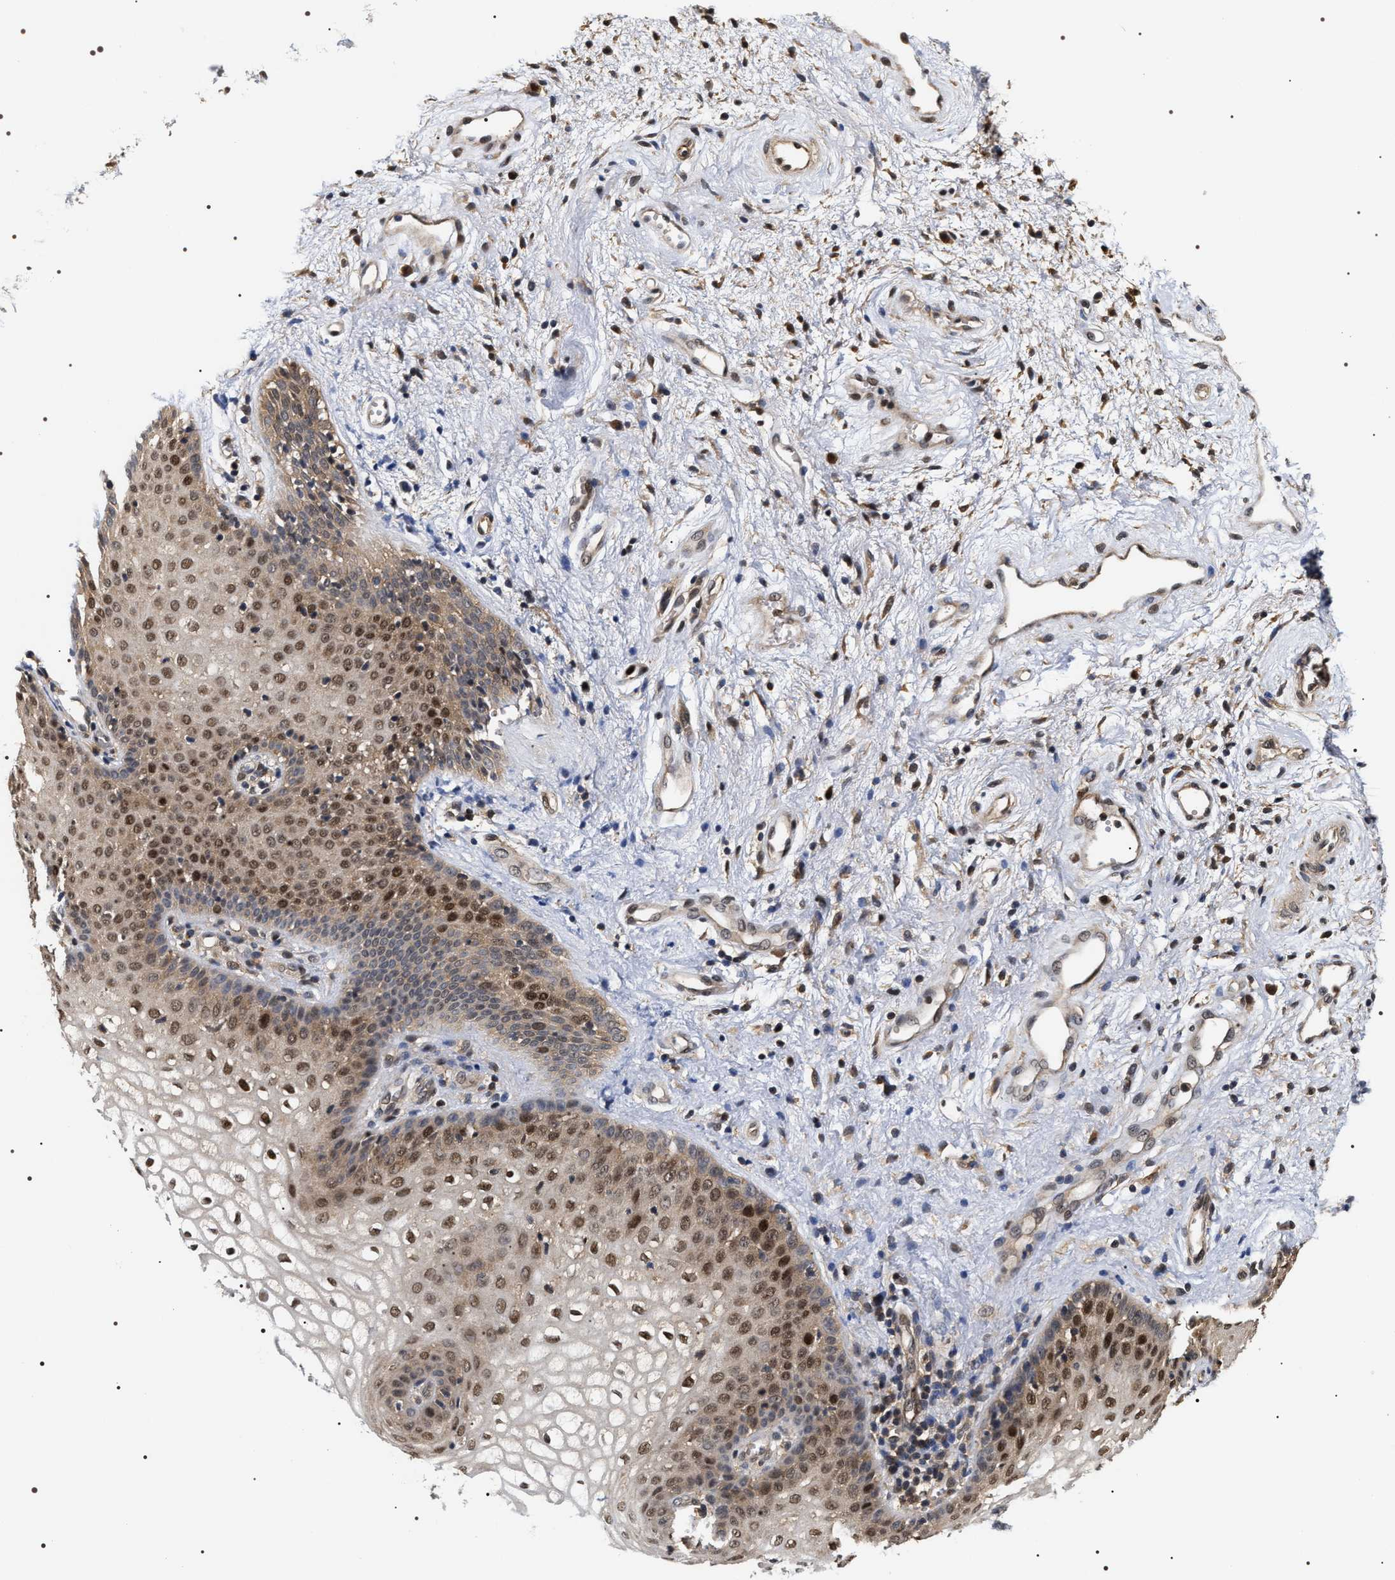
{"staining": {"intensity": "strong", "quantity": ">75%", "location": "cytoplasmic/membranous,nuclear"}, "tissue": "vagina", "cell_type": "Squamous epithelial cells", "image_type": "normal", "snomed": [{"axis": "morphology", "description": "Normal tissue, NOS"}, {"axis": "topography", "description": "Vagina"}], "caption": "Unremarkable vagina reveals strong cytoplasmic/membranous,nuclear expression in about >75% of squamous epithelial cells Using DAB (brown) and hematoxylin (blue) stains, captured at high magnification using brightfield microscopy..", "gene": "BAG6", "patient": {"sex": "female", "age": 34}}